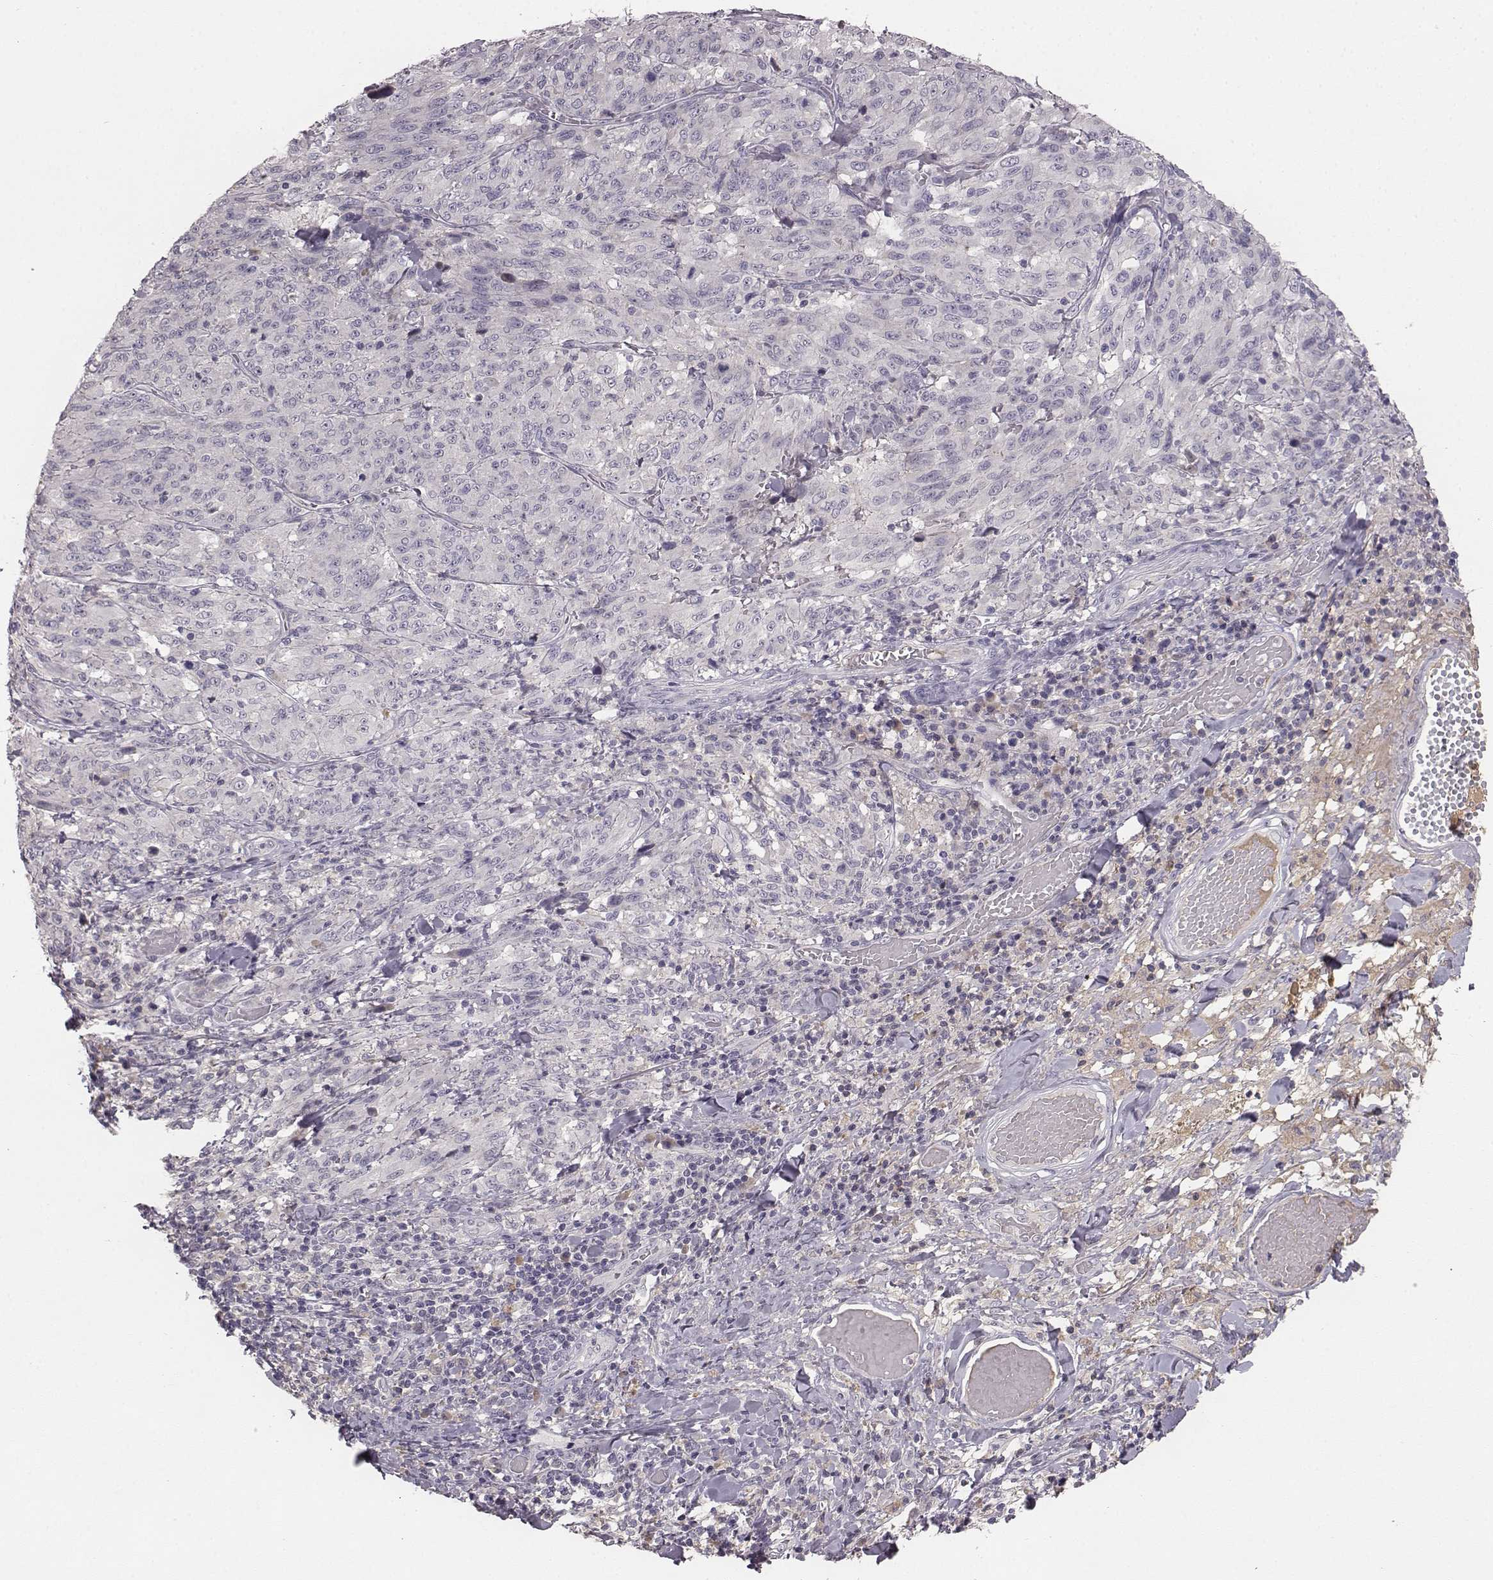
{"staining": {"intensity": "negative", "quantity": "none", "location": "none"}, "tissue": "melanoma", "cell_type": "Tumor cells", "image_type": "cancer", "snomed": [{"axis": "morphology", "description": "Malignant melanoma, NOS"}, {"axis": "topography", "description": "Skin"}], "caption": "The IHC image has no significant positivity in tumor cells of melanoma tissue.", "gene": "YJEFN3", "patient": {"sex": "female", "age": 91}}